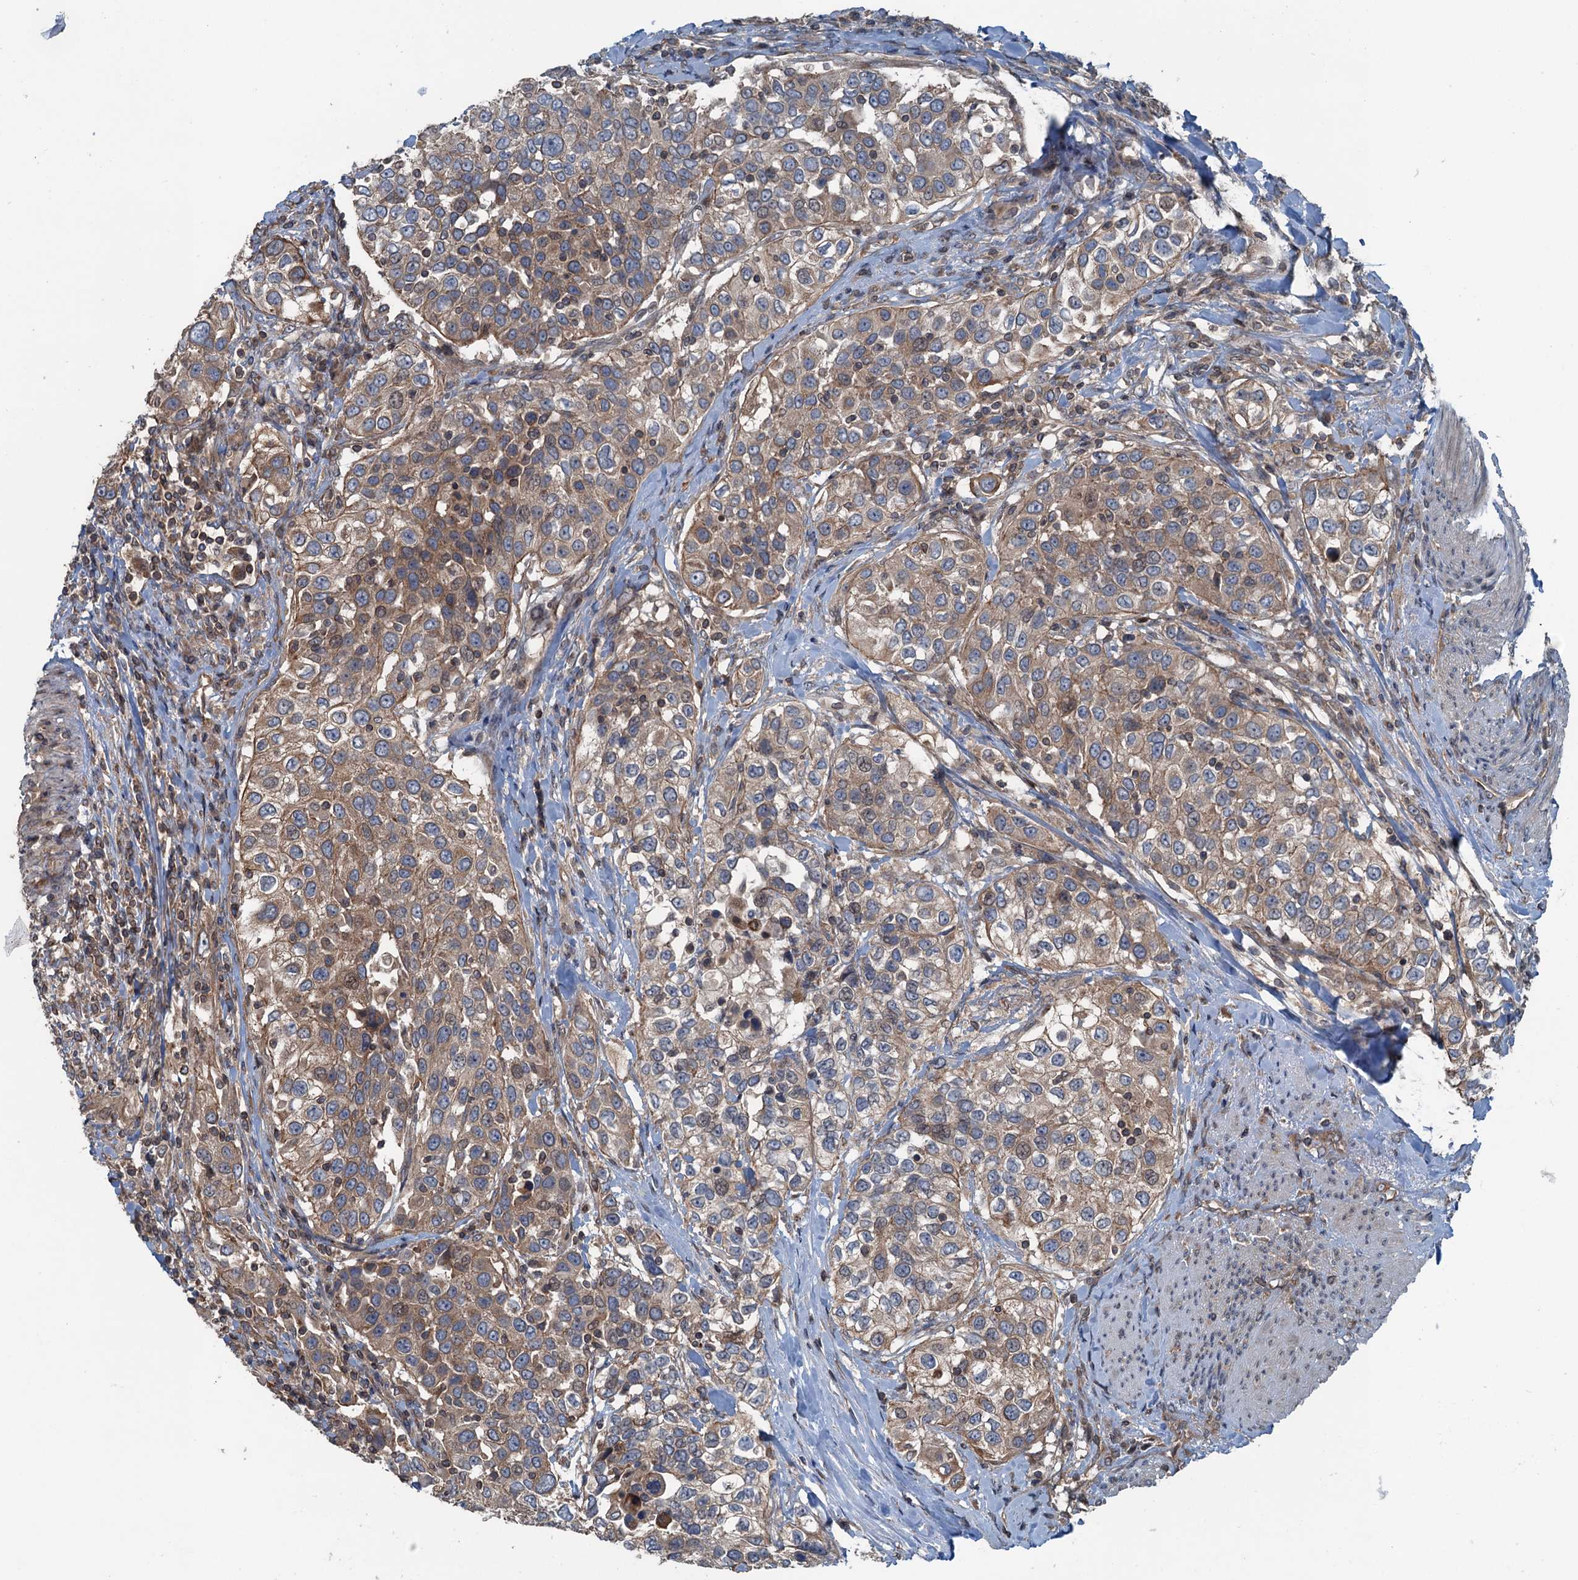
{"staining": {"intensity": "moderate", "quantity": ">75%", "location": "cytoplasmic/membranous"}, "tissue": "urothelial cancer", "cell_type": "Tumor cells", "image_type": "cancer", "snomed": [{"axis": "morphology", "description": "Urothelial carcinoma, High grade"}, {"axis": "topography", "description": "Urinary bladder"}], "caption": "This image demonstrates immunohistochemistry (IHC) staining of human urothelial cancer, with medium moderate cytoplasmic/membranous expression in approximately >75% of tumor cells.", "gene": "TRAPPC8", "patient": {"sex": "female", "age": 80}}